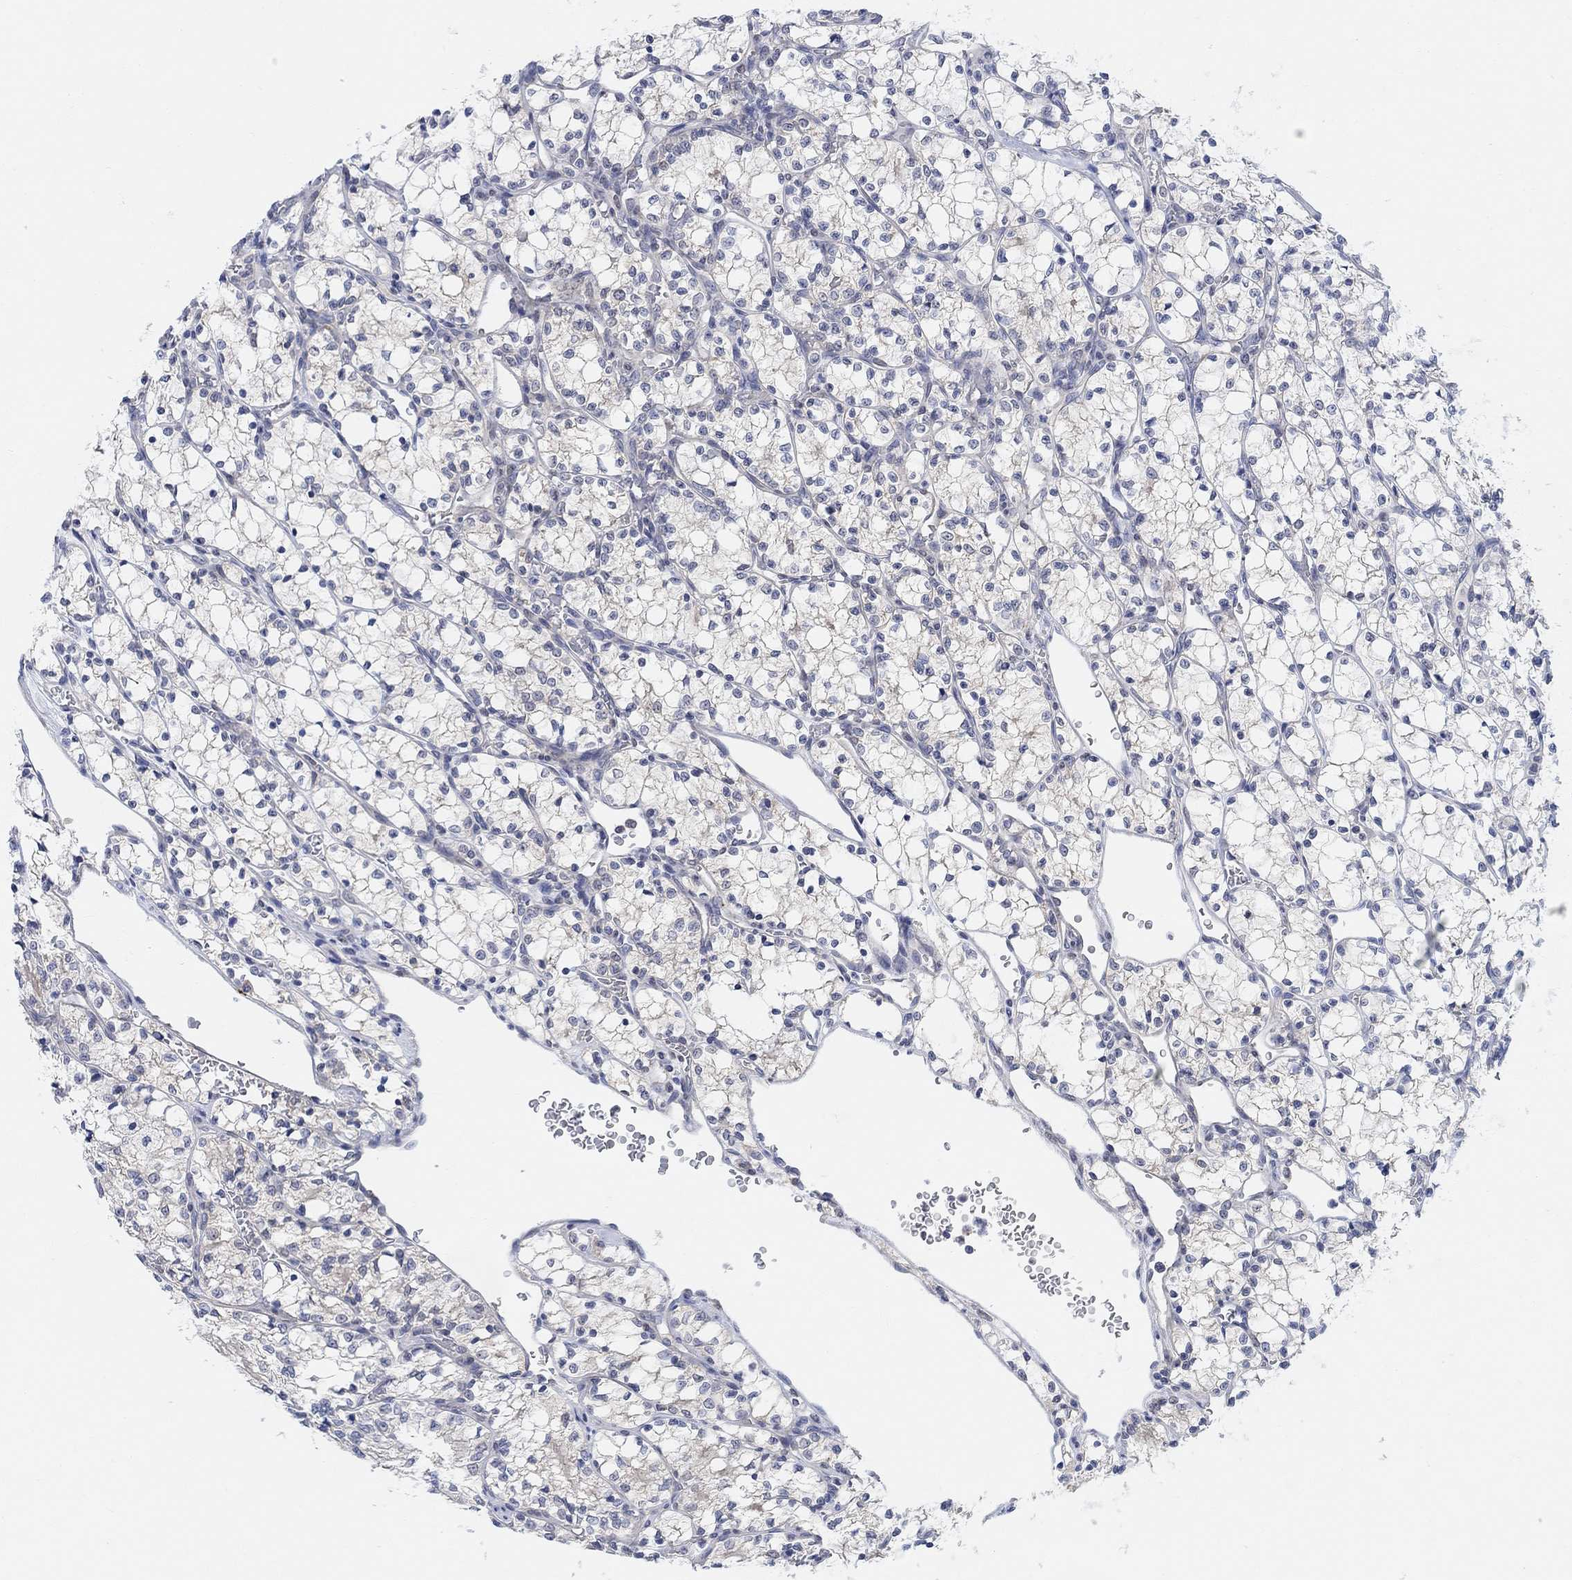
{"staining": {"intensity": "negative", "quantity": "none", "location": "none"}, "tissue": "renal cancer", "cell_type": "Tumor cells", "image_type": "cancer", "snomed": [{"axis": "morphology", "description": "Adenocarcinoma, NOS"}, {"axis": "topography", "description": "Kidney"}], "caption": "DAB immunohistochemical staining of human renal adenocarcinoma demonstrates no significant expression in tumor cells.", "gene": "RIMS1", "patient": {"sex": "female", "age": 69}}